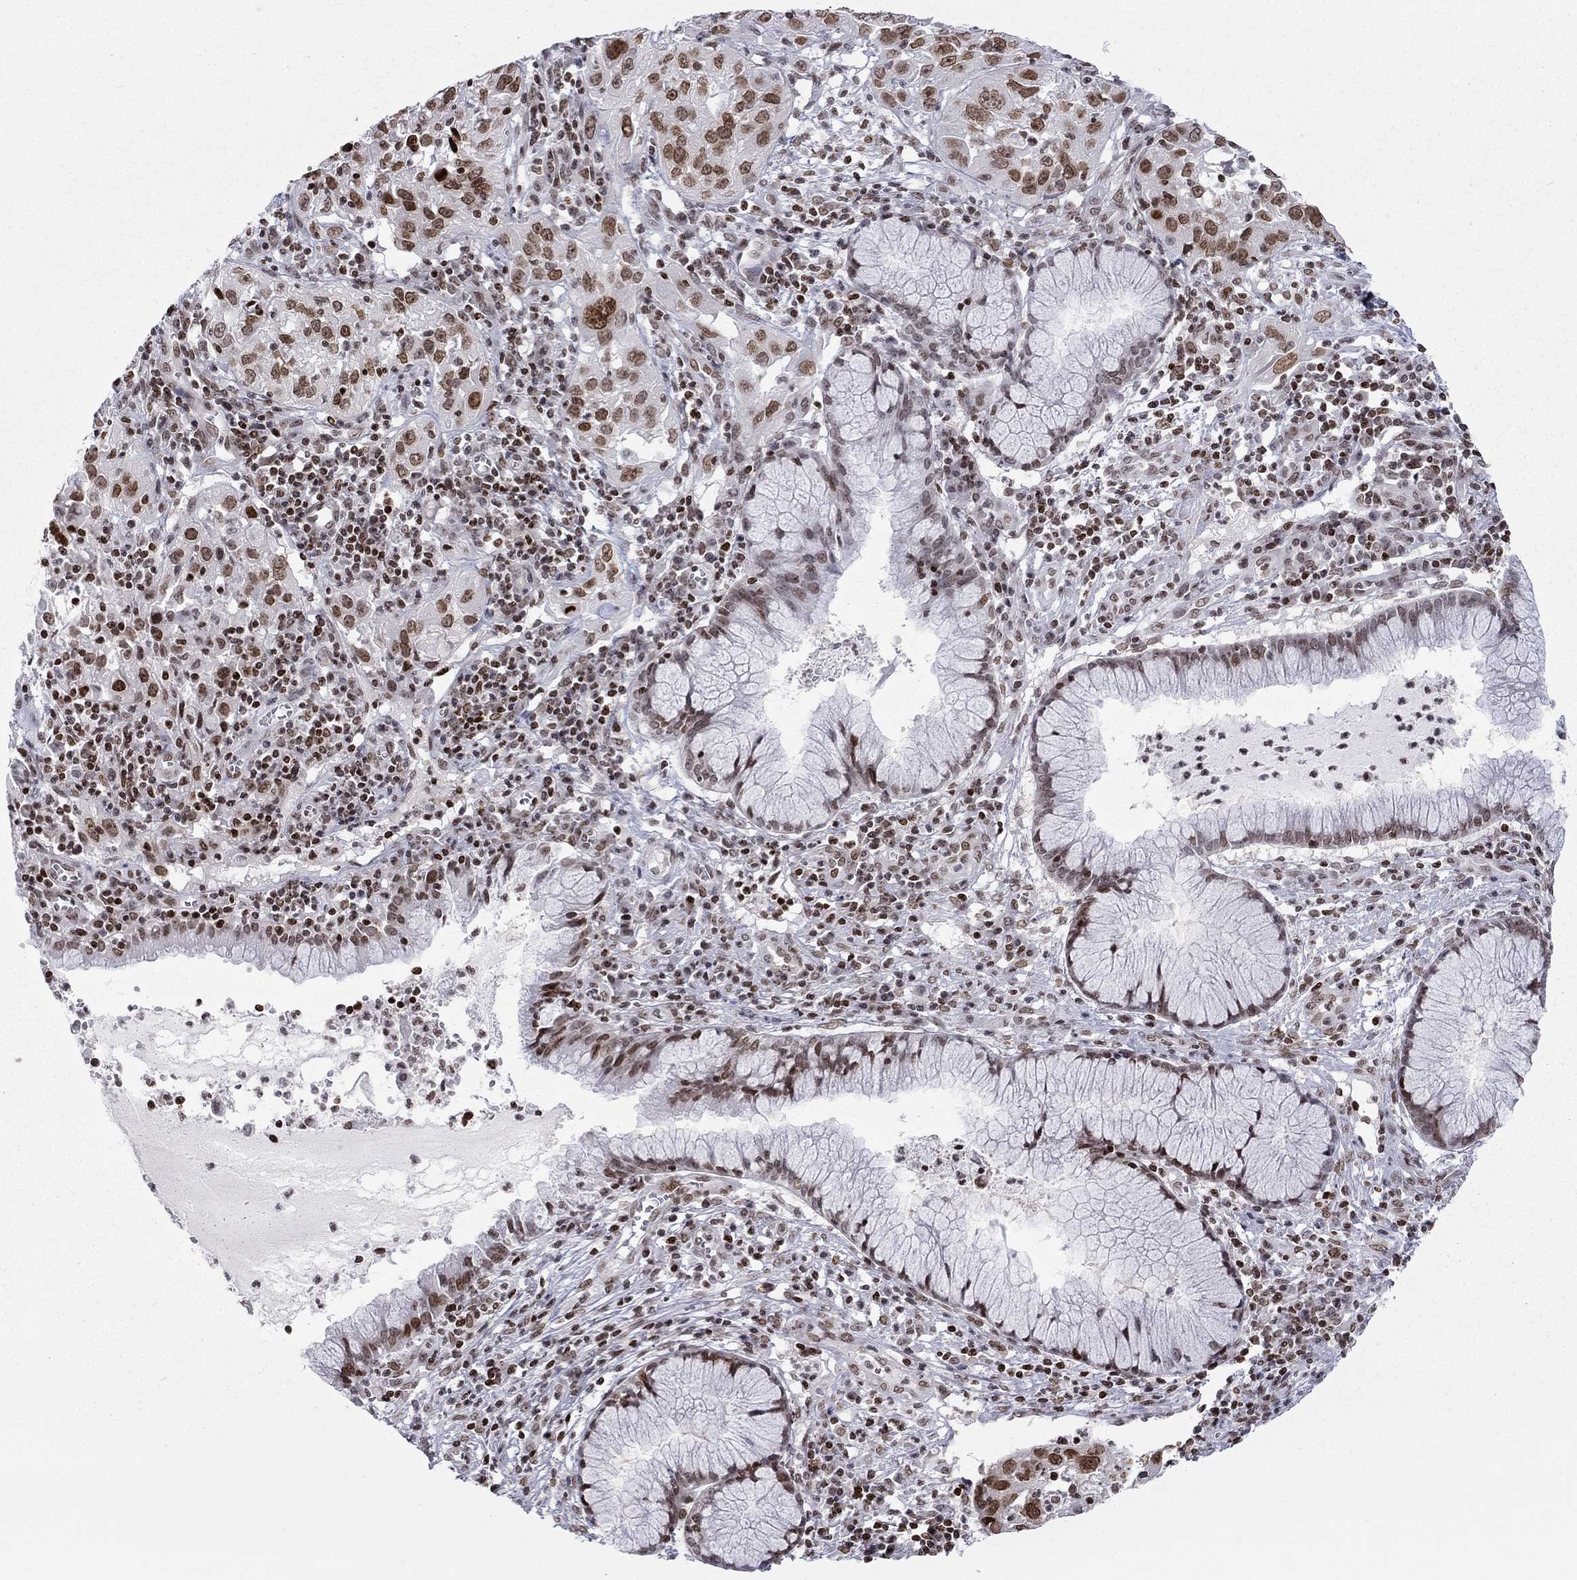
{"staining": {"intensity": "moderate", "quantity": ">75%", "location": "nuclear"}, "tissue": "cervical cancer", "cell_type": "Tumor cells", "image_type": "cancer", "snomed": [{"axis": "morphology", "description": "Squamous cell carcinoma, NOS"}, {"axis": "topography", "description": "Cervix"}], "caption": "Tumor cells show moderate nuclear expression in about >75% of cells in cervical cancer (squamous cell carcinoma).", "gene": "H2AX", "patient": {"sex": "female", "age": 32}}